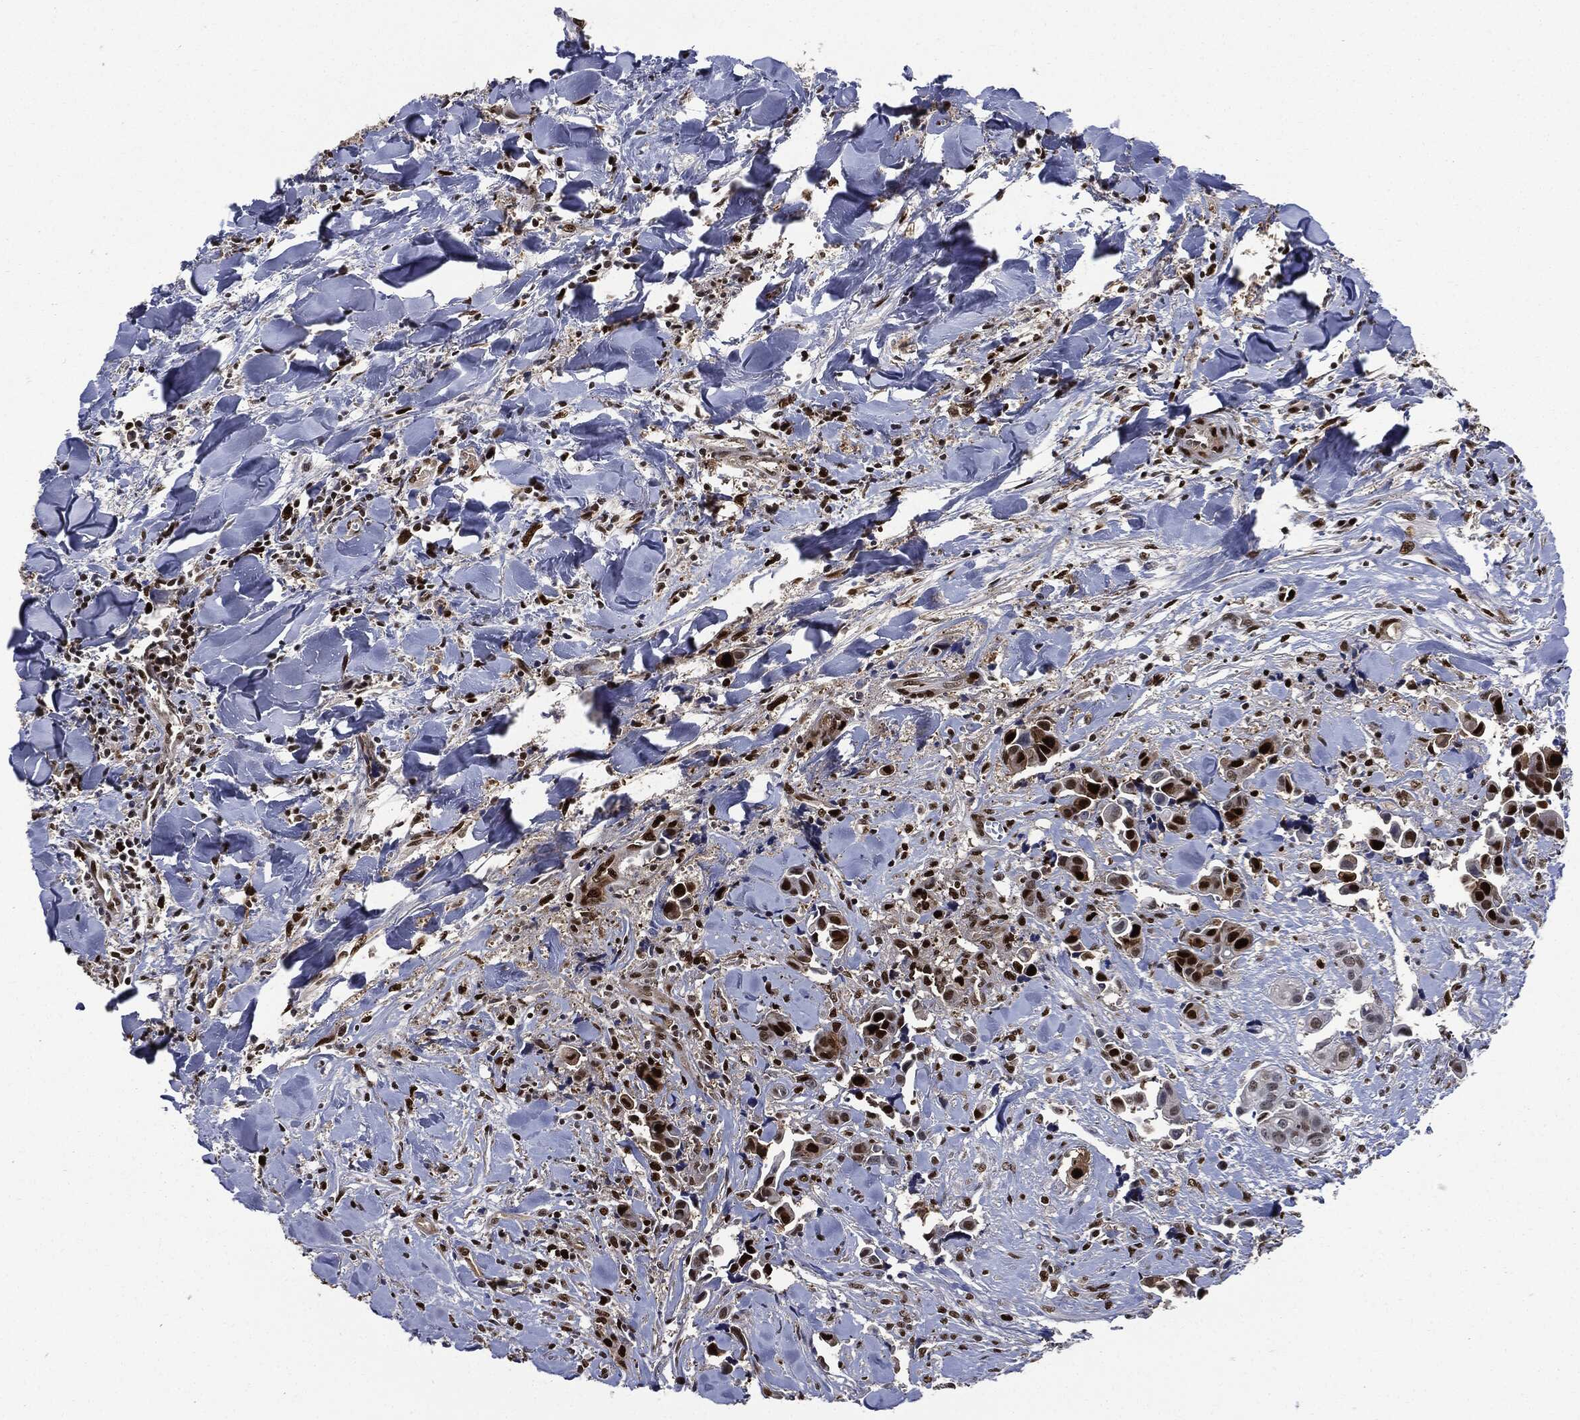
{"staining": {"intensity": "strong", "quantity": ">75%", "location": "nuclear"}, "tissue": "head and neck cancer", "cell_type": "Tumor cells", "image_type": "cancer", "snomed": [{"axis": "morphology", "description": "Adenocarcinoma, NOS"}, {"axis": "topography", "description": "Head-Neck"}], "caption": "A photomicrograph of head and neck cancer (adenocarcinoma) stained for a protein demonstrates strong nuclear brown staining in tumor cells. The staining was performed using DAB, with brown indicating positive protein expression. Nuclei are stained blue with hematoxylin.", "gene": "PCNA", "patient": {"sex": "male", "age": 76}}